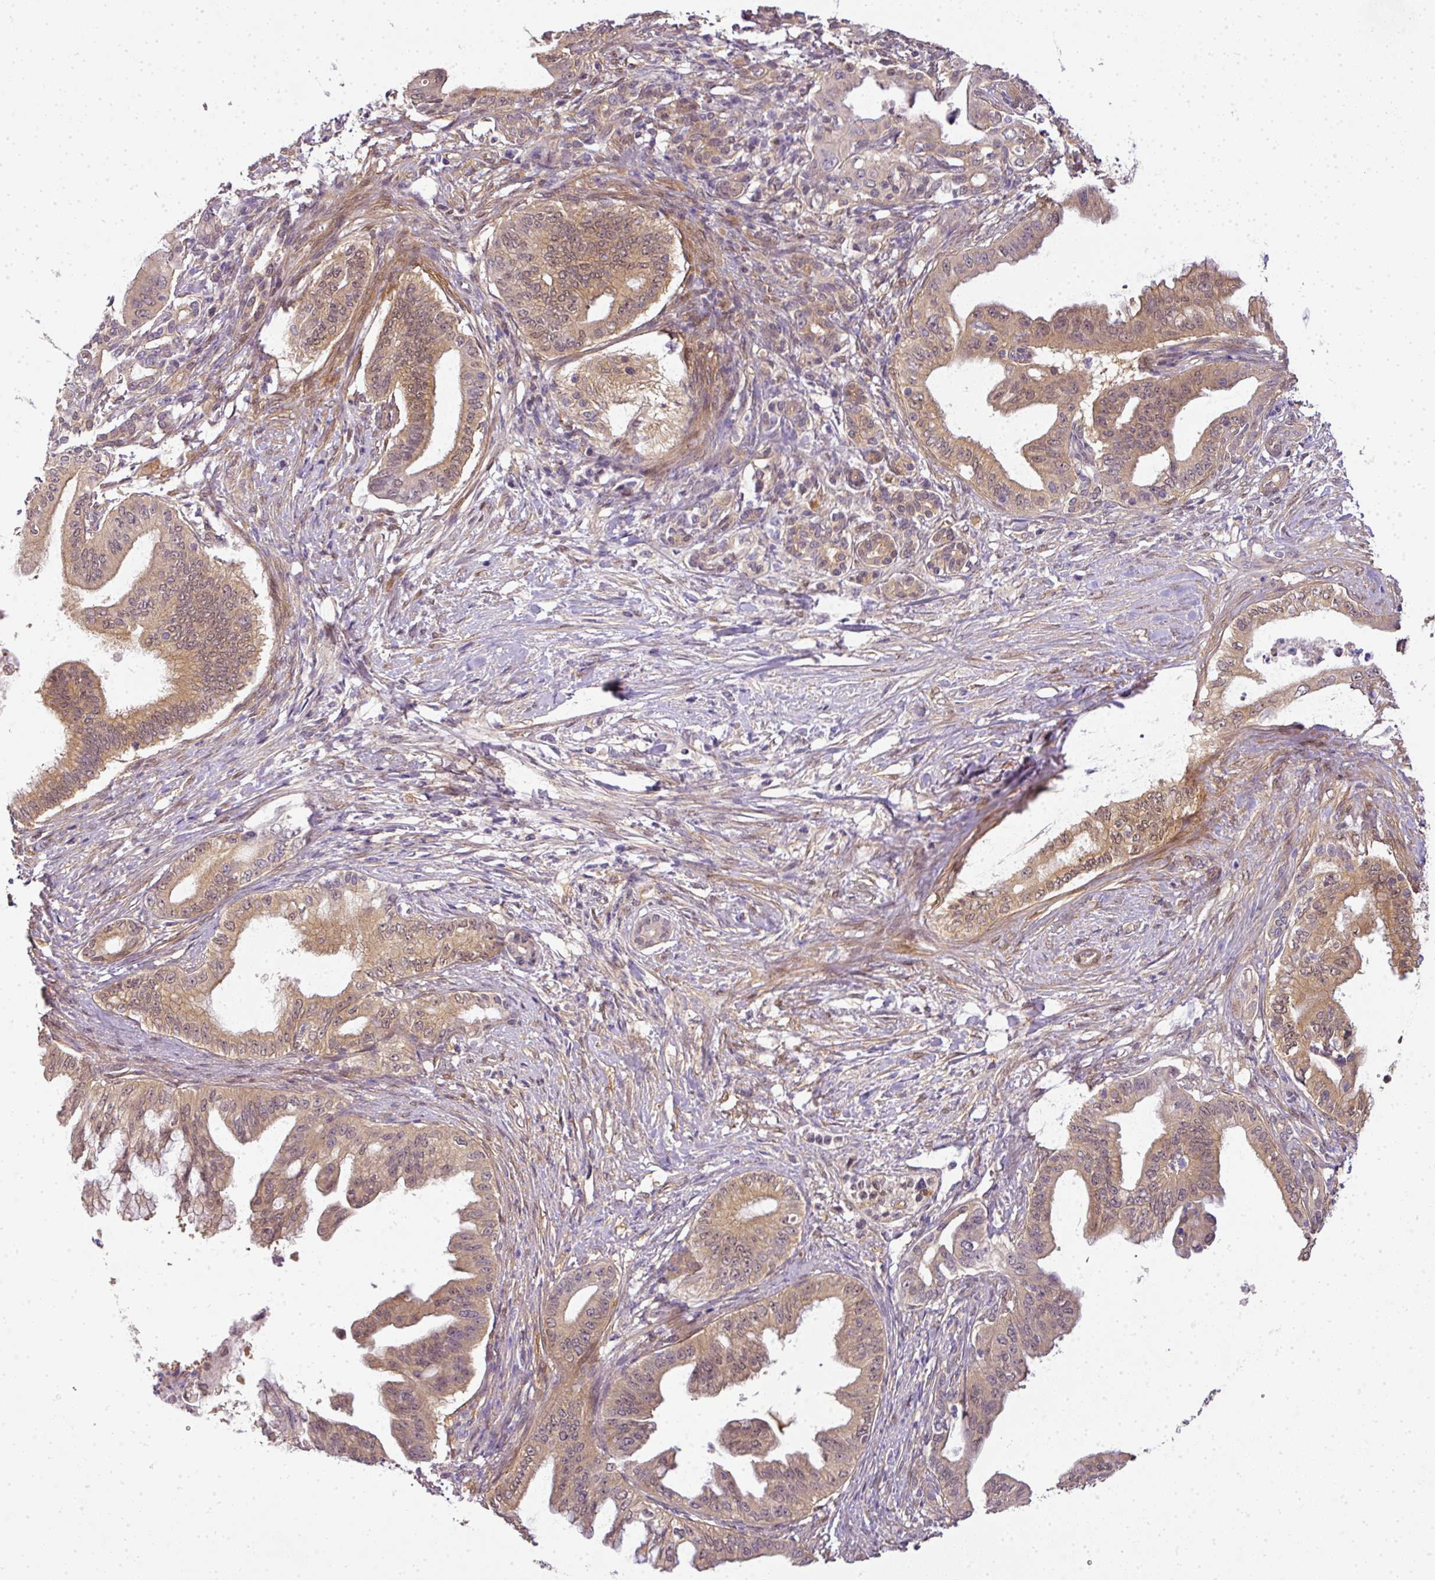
{"staining": {"intensity": "moderate", "quantity": ">75%", "location": "cytoplasmic/membranous,nuclear"}, "tissue": "pancreatic cancer", "cell_type": "Tumor cells", "image_type": "cancer", "snomed": [{"axis": "morphology", "description": "Adenocarcinoma, NOS"}, {"axis": "topography", "description": "Pancreas"}], "caption": "Human pancreatic cancer stained for a protein (brown) demonstrates moderate cytoplasmic/membranous and nuclear positive expression in approximately >75% of tumor cells.", "gene": "ADH5", "patient": {"sex": "male", "age": 58}}